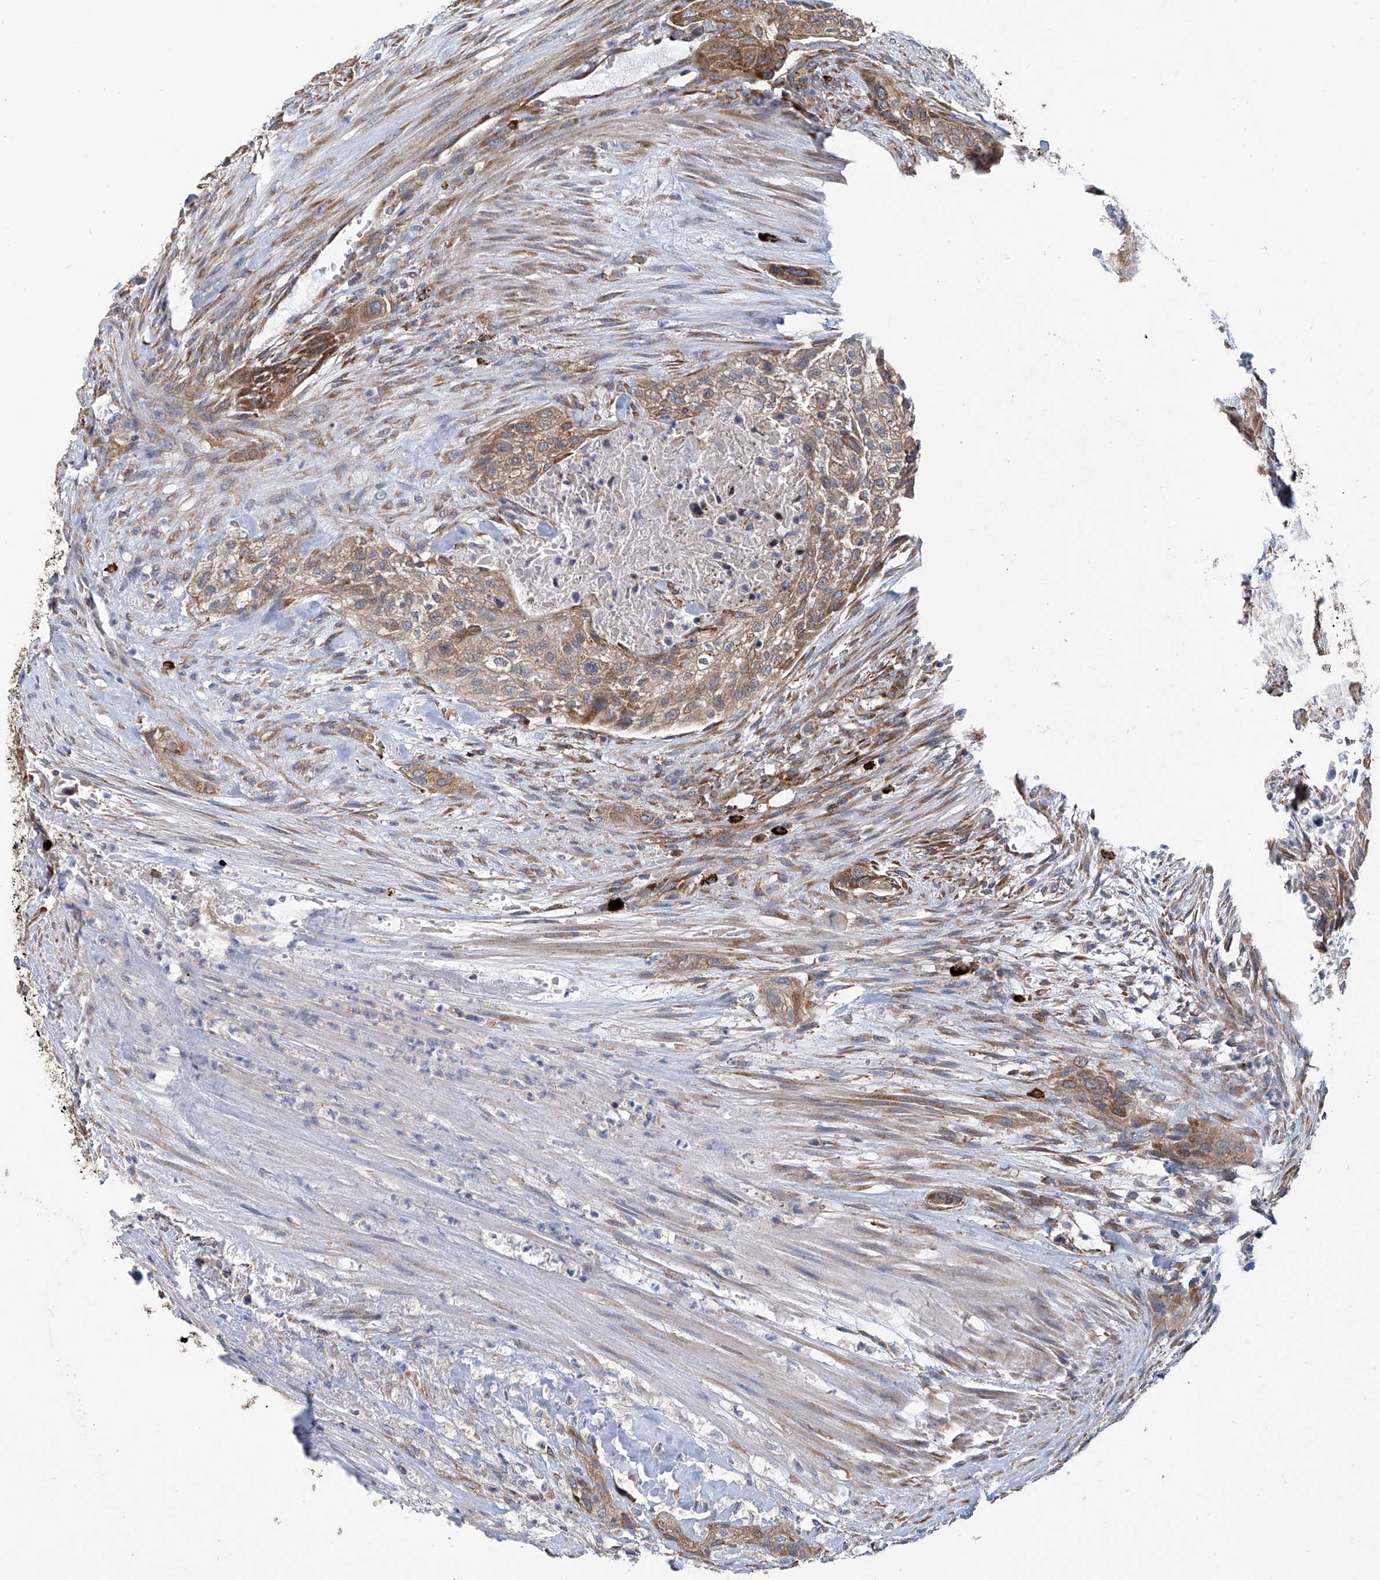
{"staining": {"intensity": "moderate", "quantity": ">75%", "location": "cytoplasmic/membranous"}, "tissue": "urothelial cancer", "cell_type": "Tumor cells", "image_type": "cancer", "snomed": [{"axis": "morphology", "description": "Urothelial carcinoma, High grade"}, {"axis": "topography", "description": "Urinary bladder"}], "caption": "IHC photomicrograph of neoplastic tissue: urothelial carcinoma (high-grade) stained using immunohistochemistry displays medium levels of moderate protein expression localized specifically in the cytoplasmic/membranous of tumor cells, appearing as a cytoplasmic/membranous brown color.", "gene": "SENP2", "patient": {"sex": "male", "age": 35}}